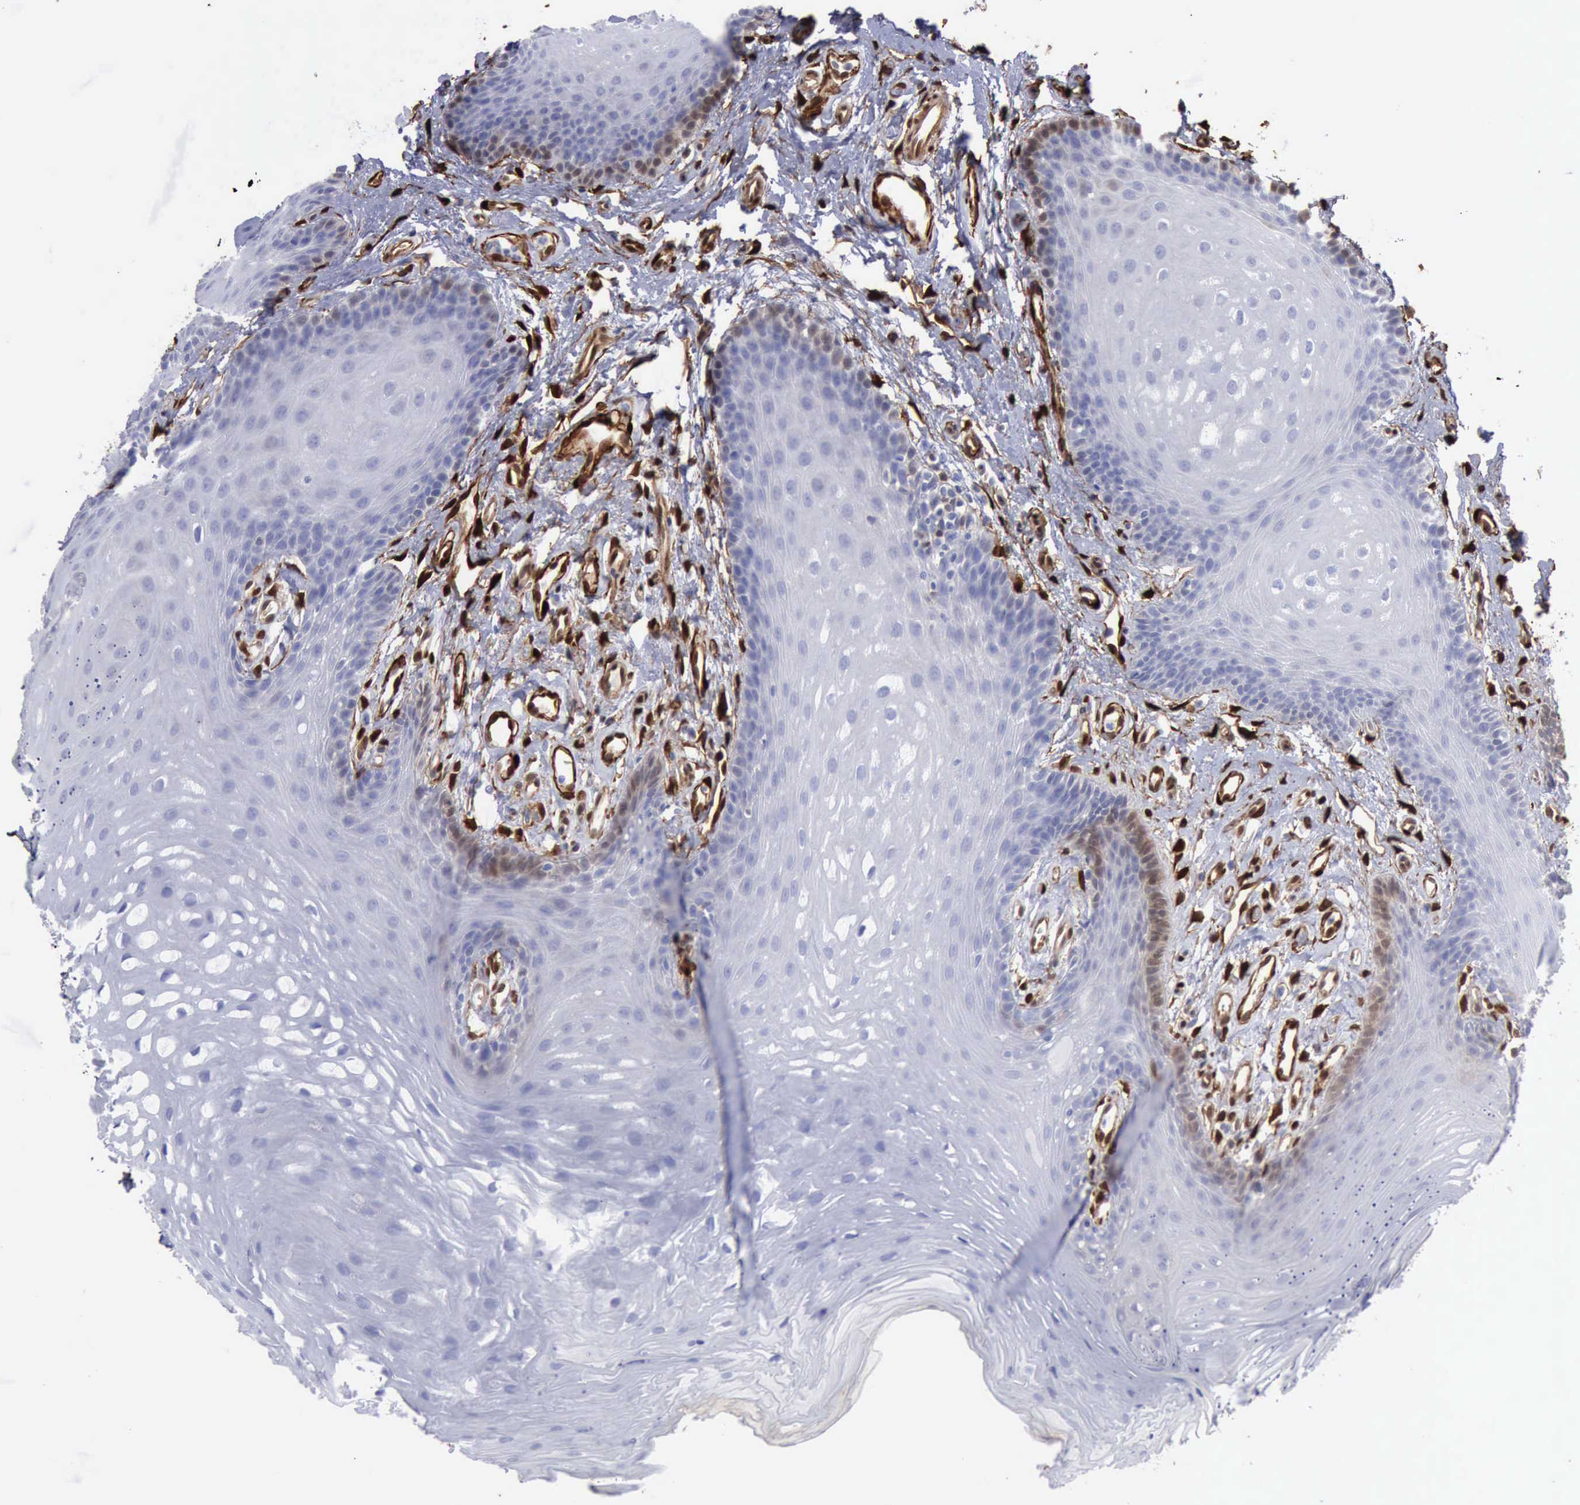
{"staining": {"intensity": "negative", "quantity": "none", "location": "none"}, "tissue": "oral mucosa", "cell_type": "Squamous epithelial cells", "image_type": "normal", "snomed": [{"axis": "morphology", "description": "Normal tissue, NOS"}, {"axis": "topography", "description": "Oral tissue"}], "caption": "Immunohistochemistry (IHC) histopathology image of benign human oral mucosa stained for a protein (brown), which displays no expression in squamous epithelial cells. (DAB immunohistochemistry (IHC) with hematoxylin counter stain).", "gene": "FHL1", "patient": {"sex": "male", "age": 62}}